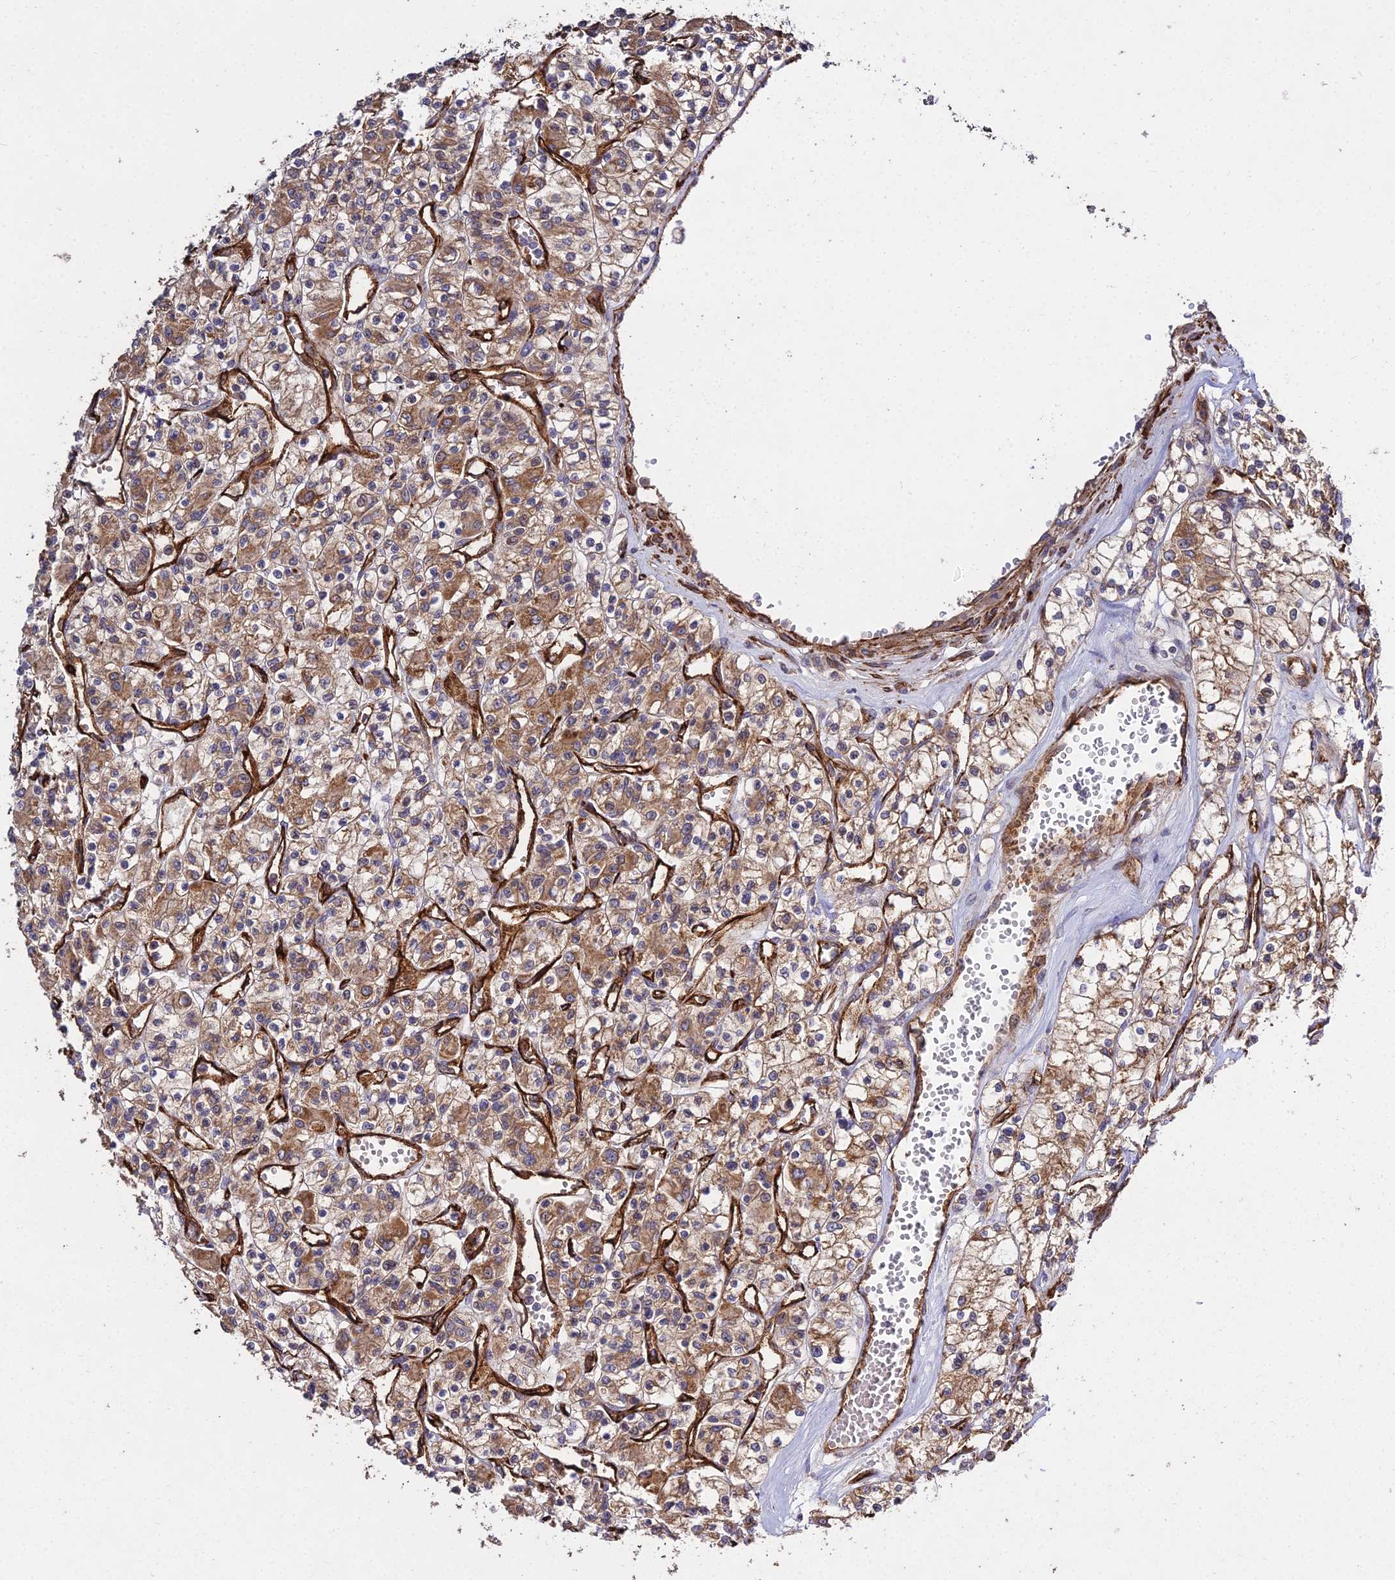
{"staining": {"intensity": "moderate", "quantity": "25%-75%", "location": "cytoplasmic/membranous"}, "tissue": "renal cancer", "cell_type": "Tumor cells", "image_type": "cancer", "snomed": [{"axis": "morphology", "description": "Adenocarcinoma, NOS"}, {"axis": "topography", "description": "Kidney"}], "caption": "The histopathology image reveals a brown stain indicating the presence of a protein in the cytoplasmic/membranous of tumor cells in renal cancer (adenocarcinoma). Using DAB (3,3'-diaminobenzidine) (brown) and hematoxylin (blue) stains, captured at high magnification using brightfield microscopy.", "gene": "GRTP1", "patient": {"sex": "female", "age": 59}}